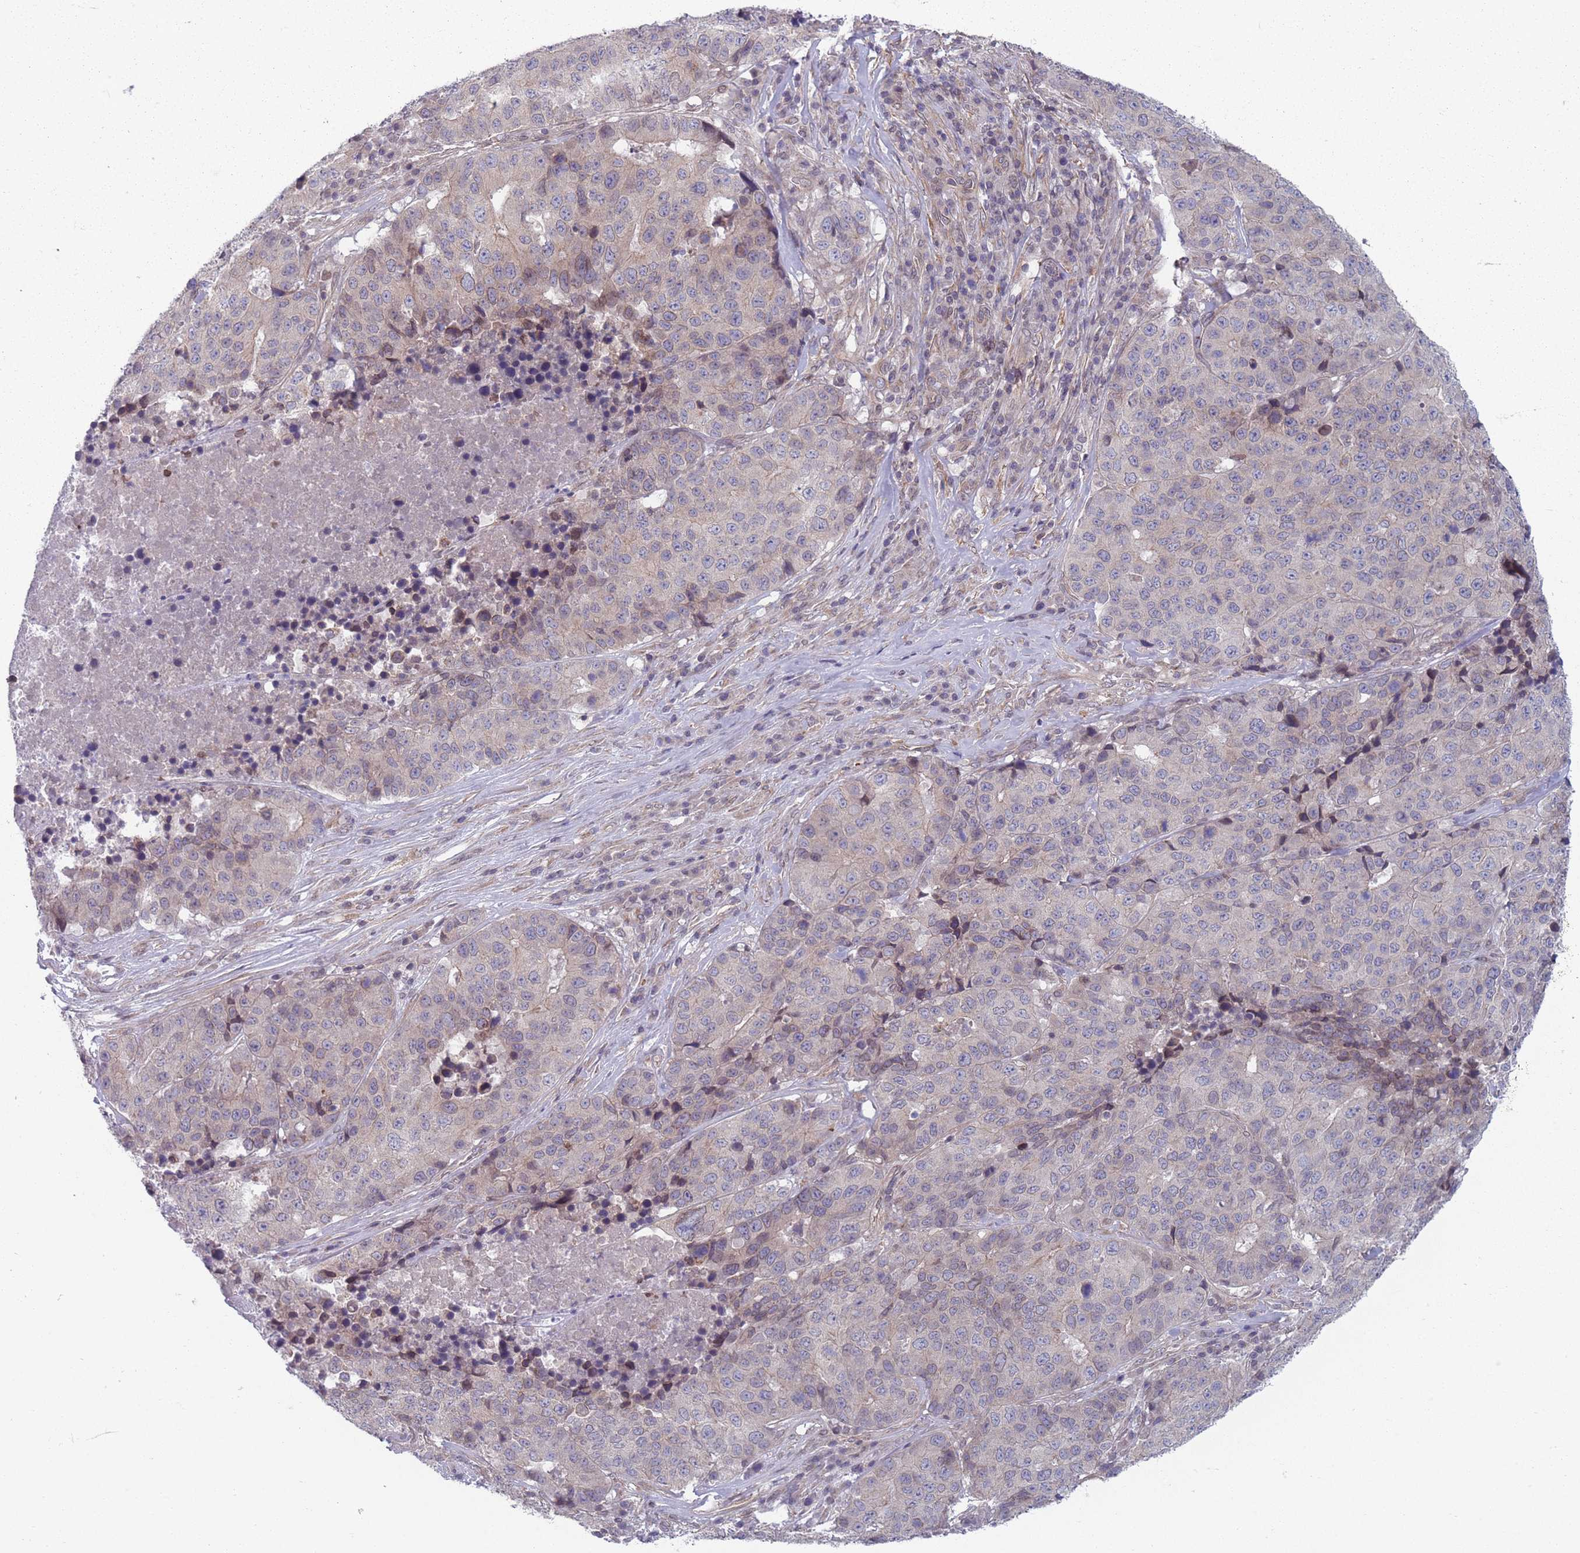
{"staining": {"intensity": "weak", "quantity": "<25%", "location": "cytoplasmic/membranous"}, "tissue": "stomach cancer", "cell_type": "Tumor cells", "image_type": "cancer", "snomed": [{"axis": "morphology", "description": "Adenocarcinoma, NOS"}, {"axis": "topography", "description": "Stomach"}], "caption": "Immunohistochemistry photomicrograph of human adenocarcinoma (stomach) stained for a protein (brown), which shows no staining in tumor cells.", "gene": "VRK2", "patient": {"sex": "male", "age": 71}}